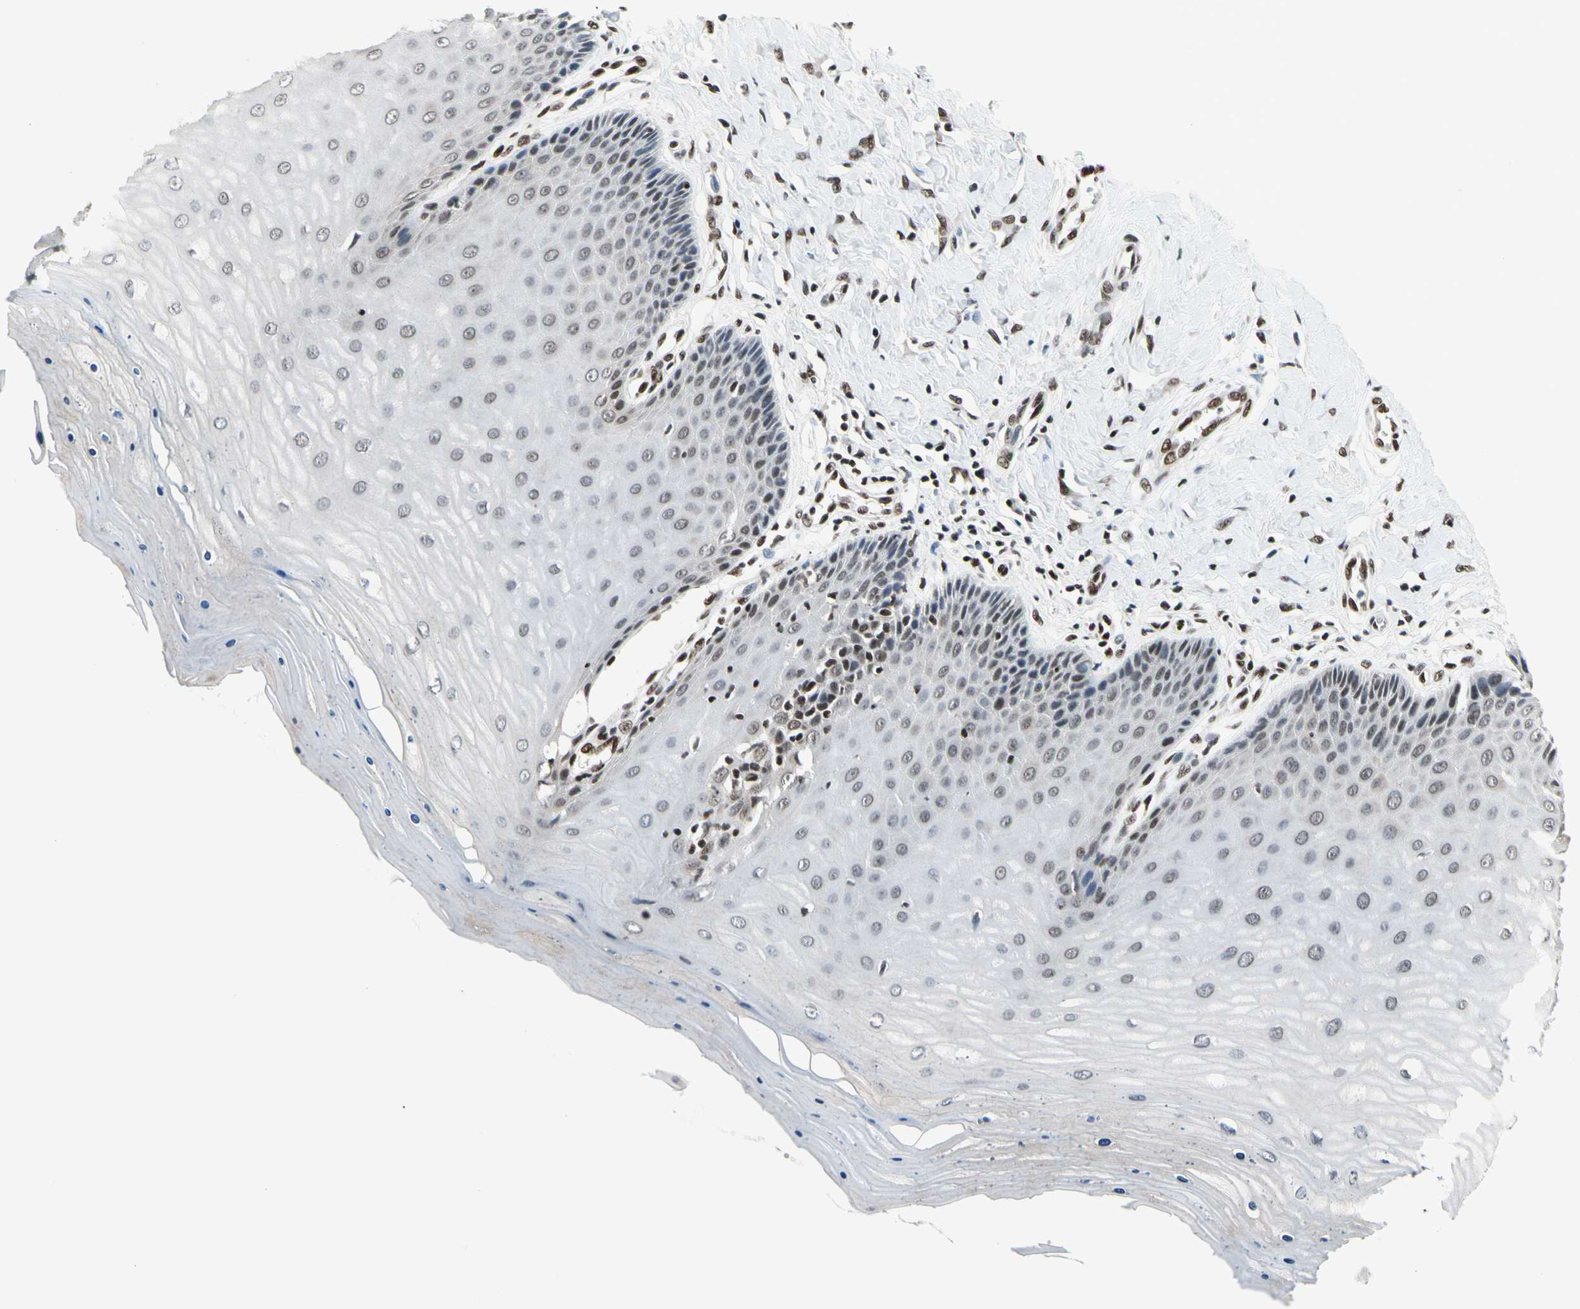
{"staining": {"intensity": "moderate", "quantity": "25%-75%", "location": "nuclear"}, "tissue": "cervix", "cell_type": "Glandular cells", "image_type": "normal", "snomed": [{"axis": "morphology", "description": "Normal tissue, NOS"}, {"axis": "topography", "description": "Cervix"}], "caption": "High-magnification brightfield microscopy of benign cervix stained with DAB (3,3'-diaminobenzidine) (brown) and counterstained with hematoxylin (blue). glandular cells exhibit moderate nuclear staining is present in approximately25%-75% of cells.", "gene": "RECQL", "patient": {"sex": "female", "age": 55}}